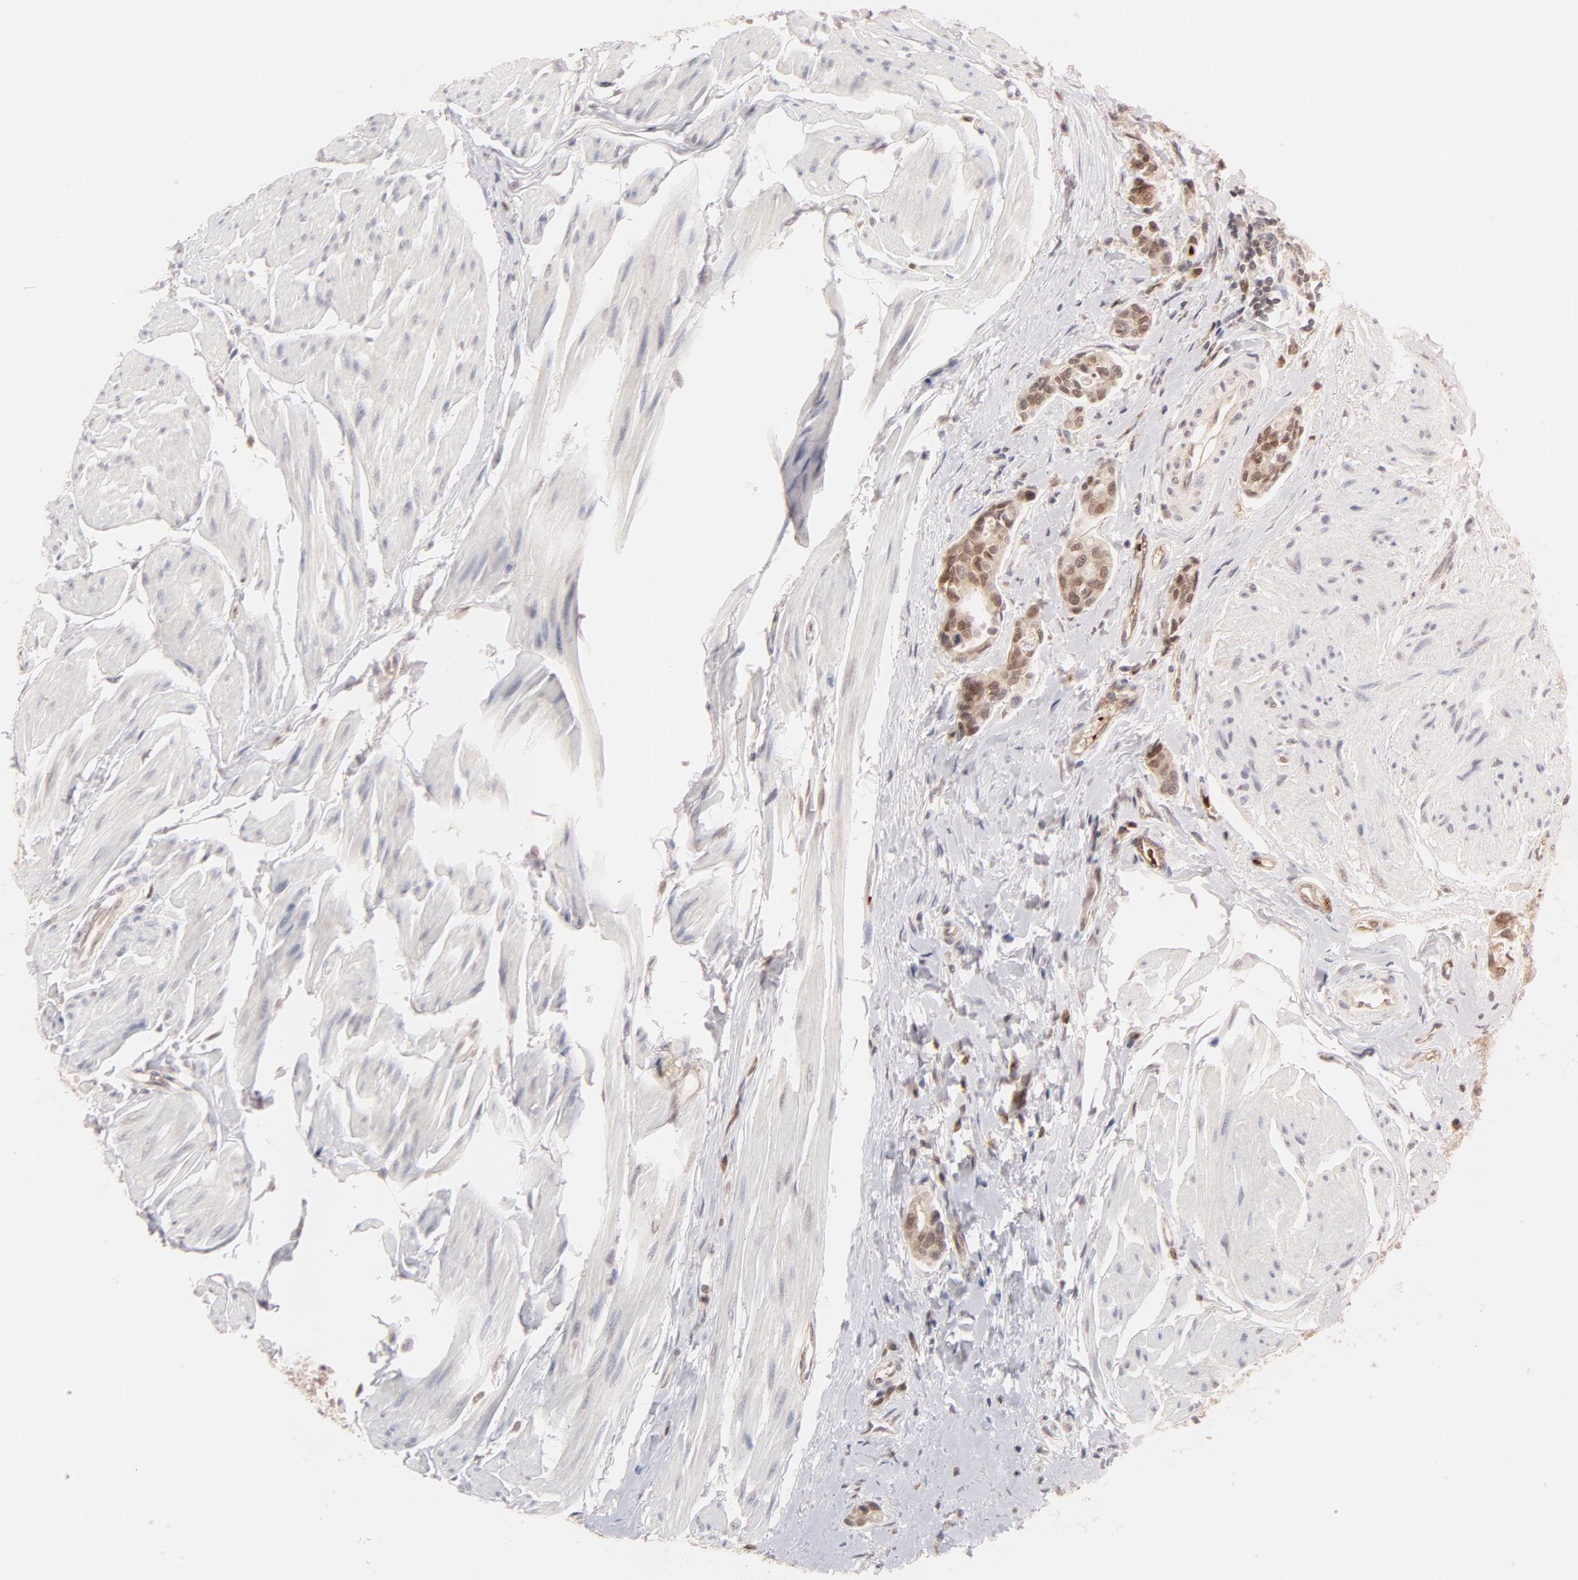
{"staining": {"intensity": "moderate", "quantity": ">75%", "location": "cytoplasmic/membranous,nuclear"}, "tissue": "urothelial cancer", "cell_type": "Tumor cells", "image_type": "cancer", "snomed": [{"axis": "morphology", "description": "Urothelial carcinoma, High grade"}, {"axis": "topography", "description": "Urinary bladder"}], "caption": "Human high-grade urothelial carcinoma stained with a protein marker shows moderate staining in tumor cells.", "gene": "PRDX1", "patient": {"sex": "male", "age": 78}}